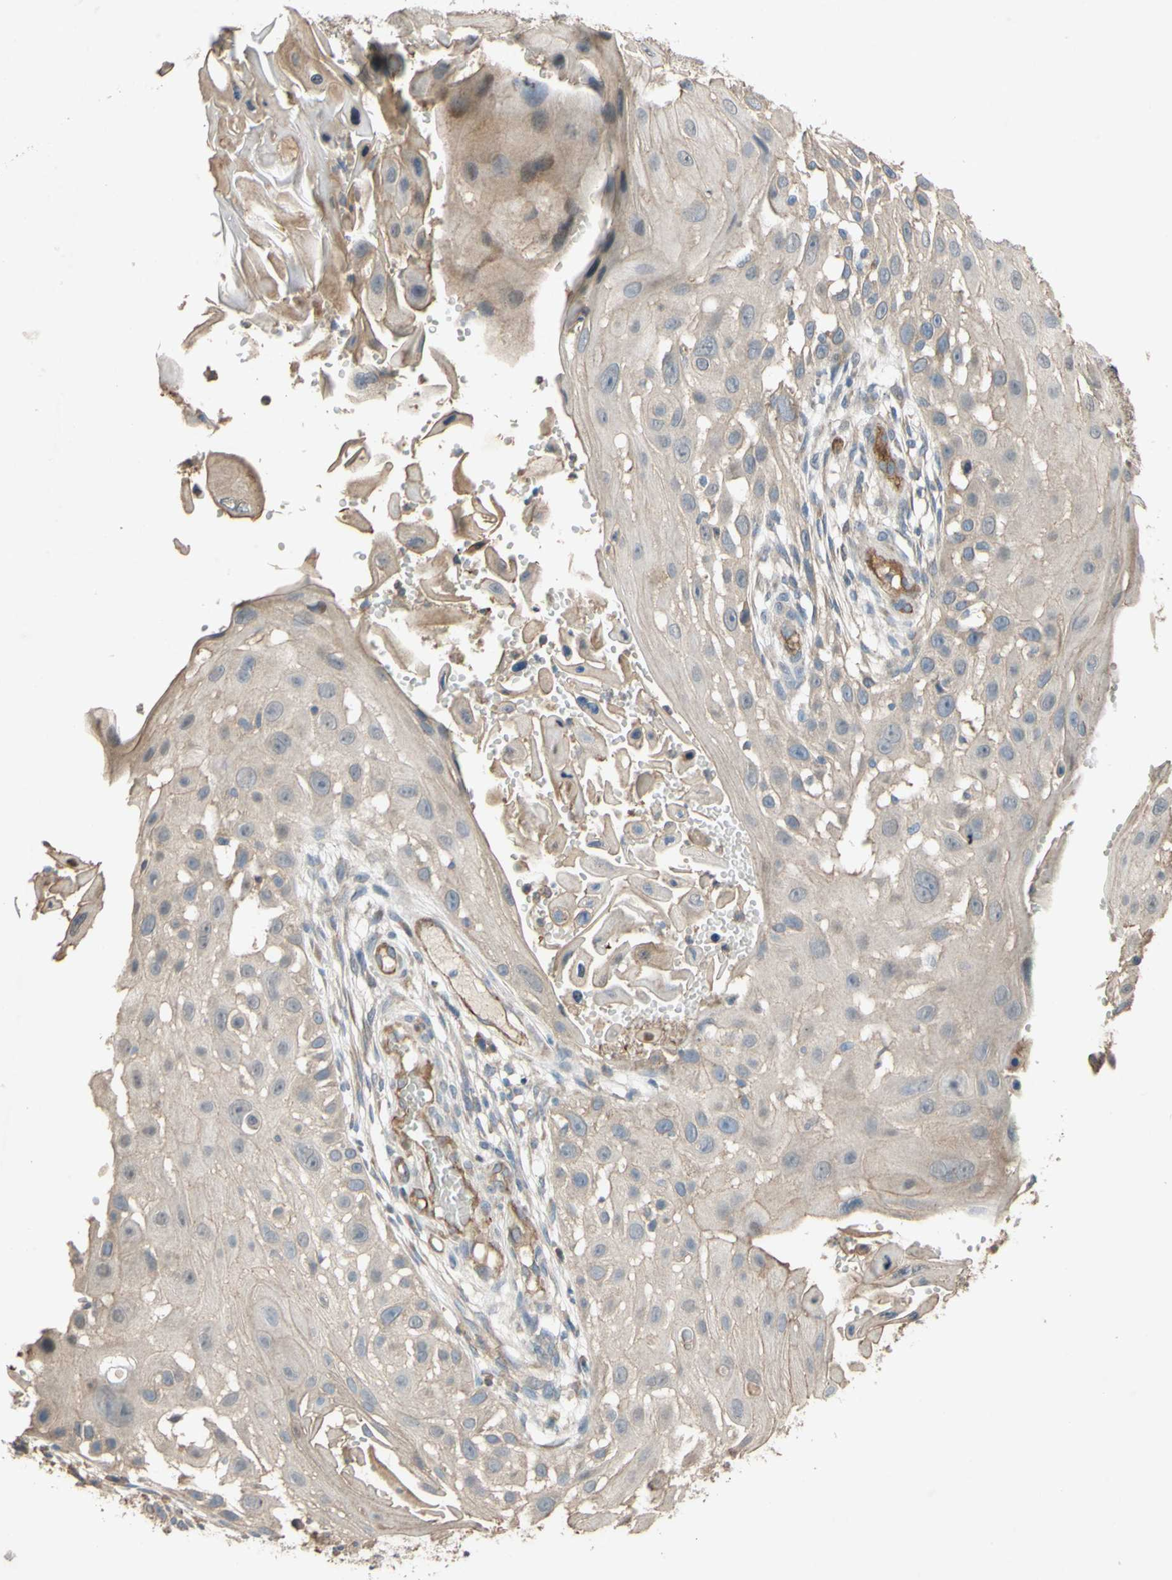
{"staining": {"intensity": "weak", "quantity": ">75%", "location": "cytoplasmic/membranous"}, "tissue": "skin cancer", "cell_type": "Tumor cells", "image_type": "cancer", "snomed": [{"axis": "morphology", "description": "Squamous cell carcinoma, NOS"}, {"axis": "topography", "description": "Skin"}], "caption": "Immunohistochemistry (IHC) staining of skin cancer (squamous cell carcinoma), which displays low levels of weak cytoplasmic/membranous positivity in about >75% of tumor cells indicating weak cytoplasmic/membranous protein staining. The staining was performed using DAB (3,3'-diaminobenzidine) (brown) for protein detection and nuclei were counterstained in hematoxylin (blue).", "gene": "SHROOM4", "patient": {"sex": "female", "age": 44}}